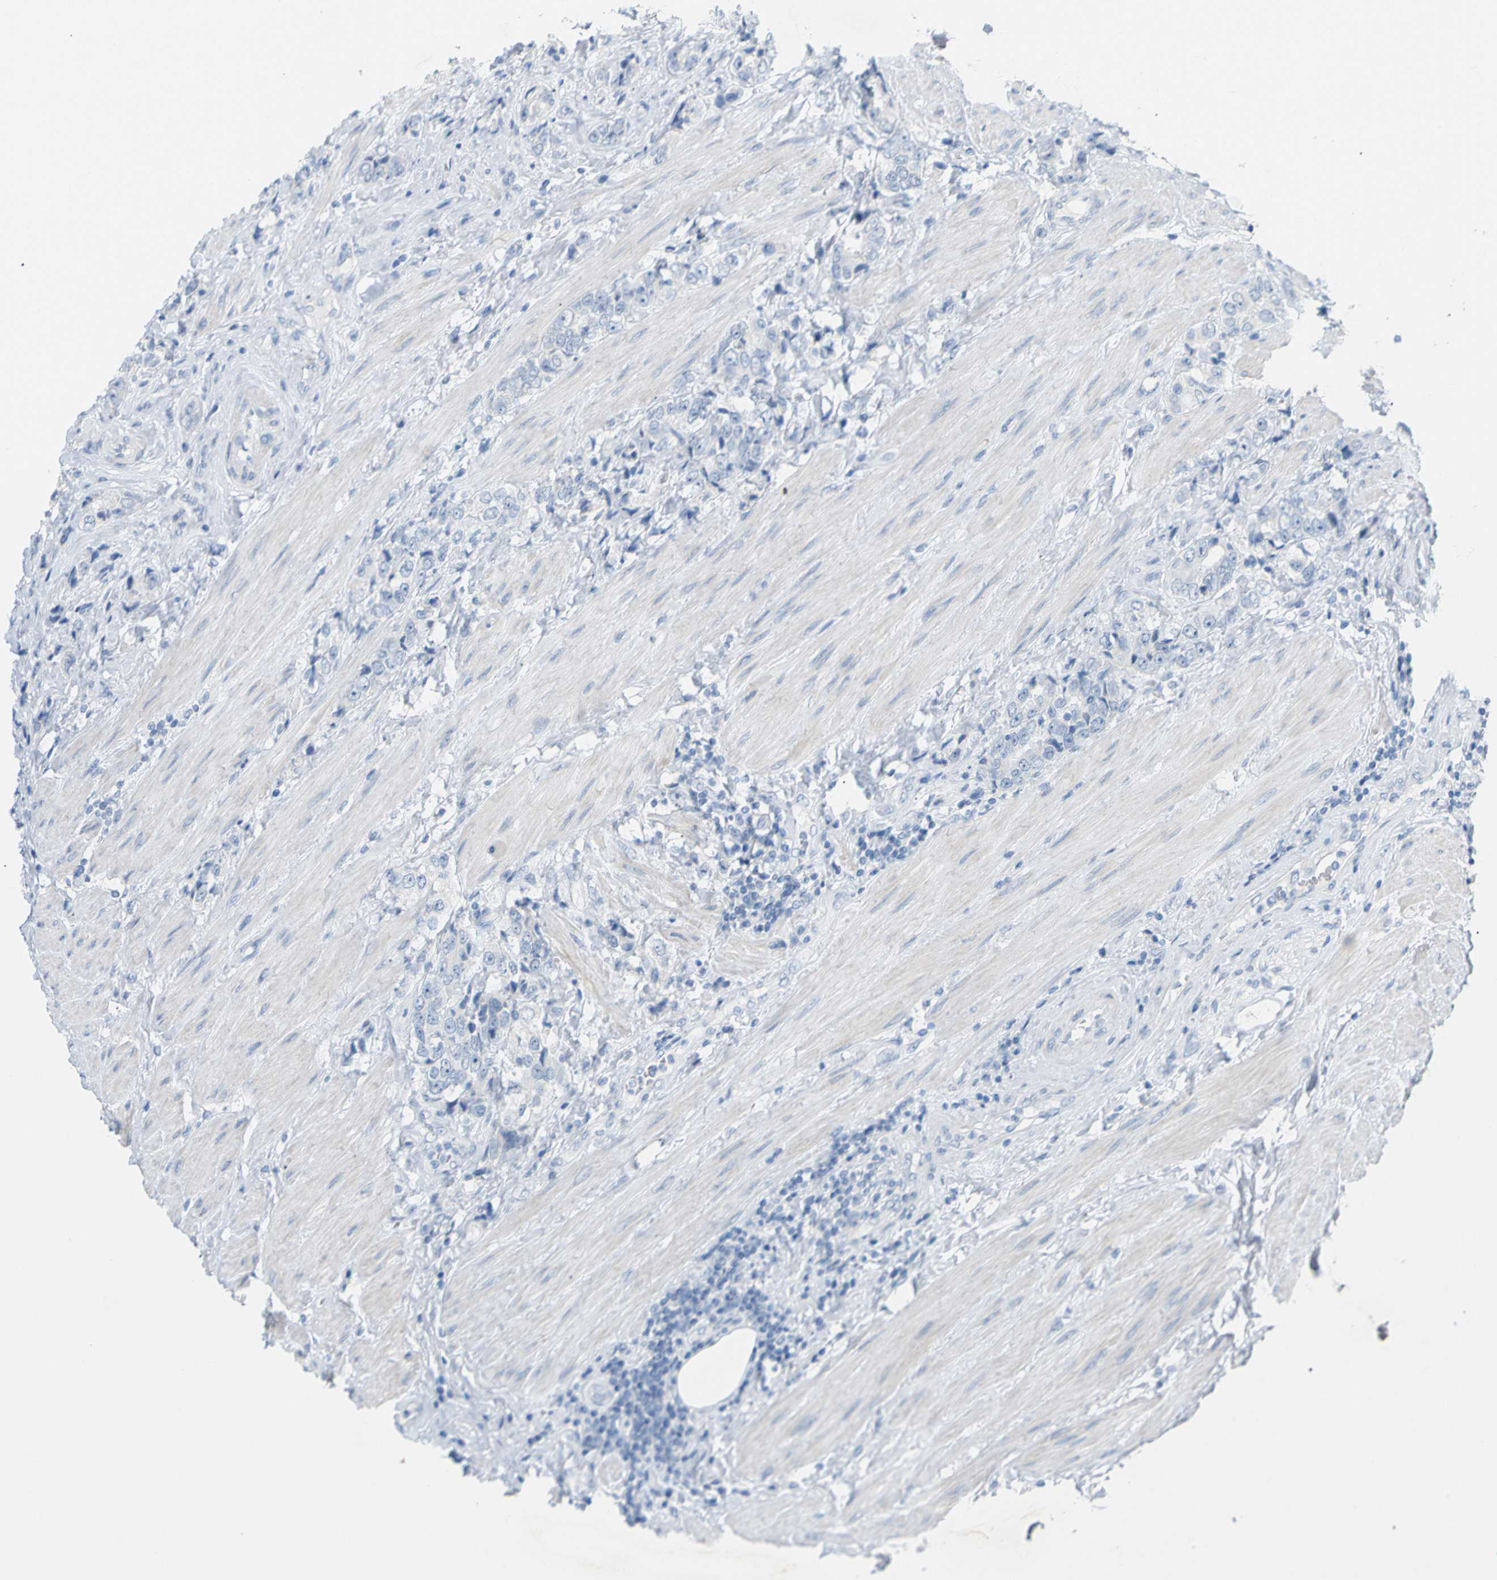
{"staining": {"intensity": "negative", "quantity": "none", "location": "none"}, "tissue": "prostate cancer", "cell_type": "Tumor cells", "image_type": "cancer", "snomed": [{"axis": "morphology", "description": "Adenocarcinoma, High grade"}, {"axis": "topography", "description": "Prostate"}], "caption": "IHC micrograph of neoplastic tissue: human prostate cancer stained with DAB displays no significant protein positivity in tumor cells. (DAB (3,3'-diaminobenzidine) IHC visualized using brightfield microscopy, high magnification).", "gene": "OPN1SW", "patient": {"sex": "male", "age": 61}}